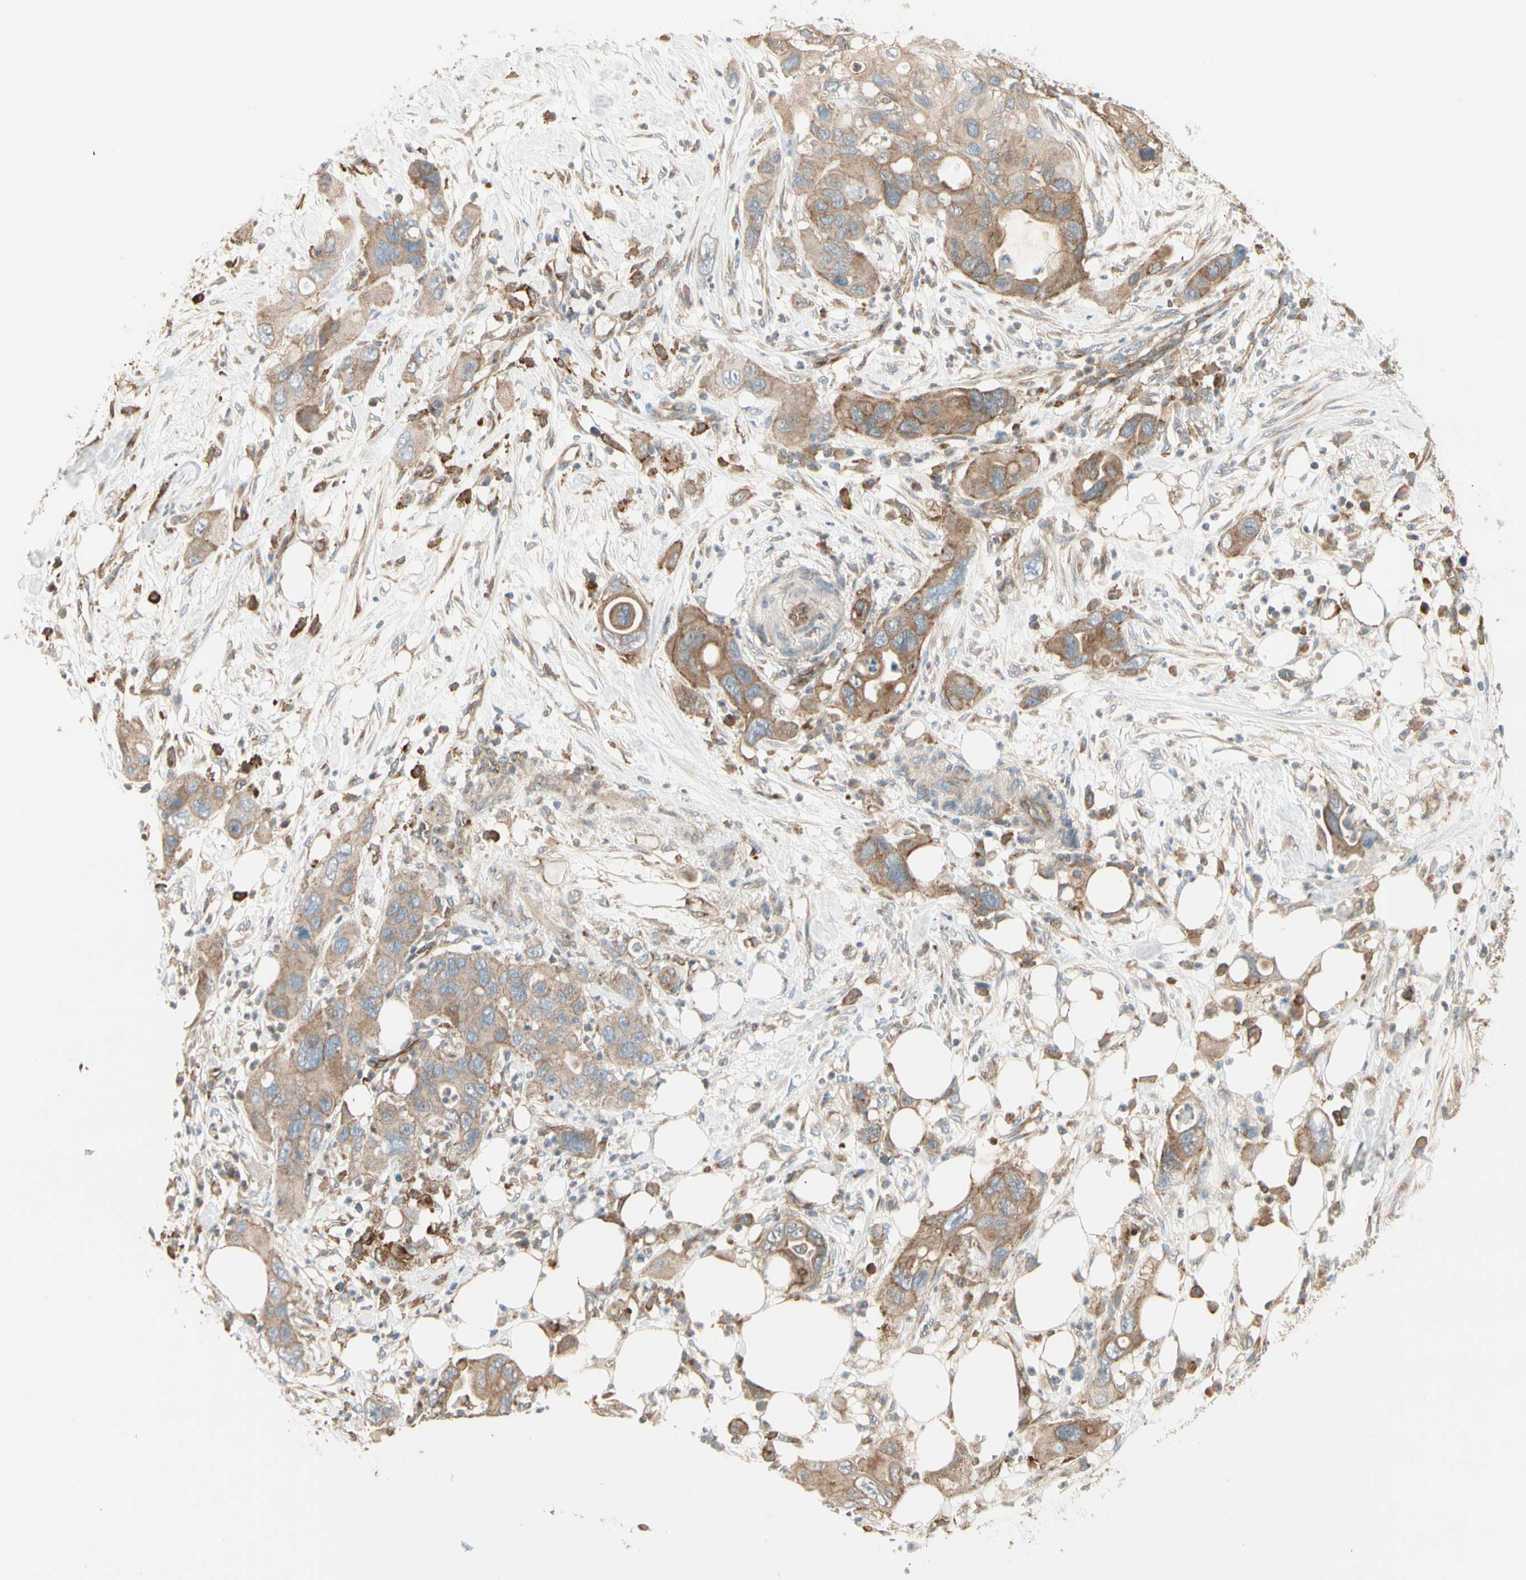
{"staining": {"intensity": "moderate", "quantity": ">75%", "location": "cytoplasmic/membranous"}, "tissue": "pancreatic cancer", "cell_type": "Tumor cells", "image_type": "cancer", "snomed": [{"axis": "morphology", "description": "Adenocarcinoma, NOS"}, {"axis": "topography", "description": "Pancreas"}], "caption": "Human pancreatic adenocarcinoma stained for a protein (brown) displays moderate cytoplasmic/membranous positive staining in about >75% of tumor cells.", "gene": "AGFG1", "patient": {"sex": "female", "age": 71}}